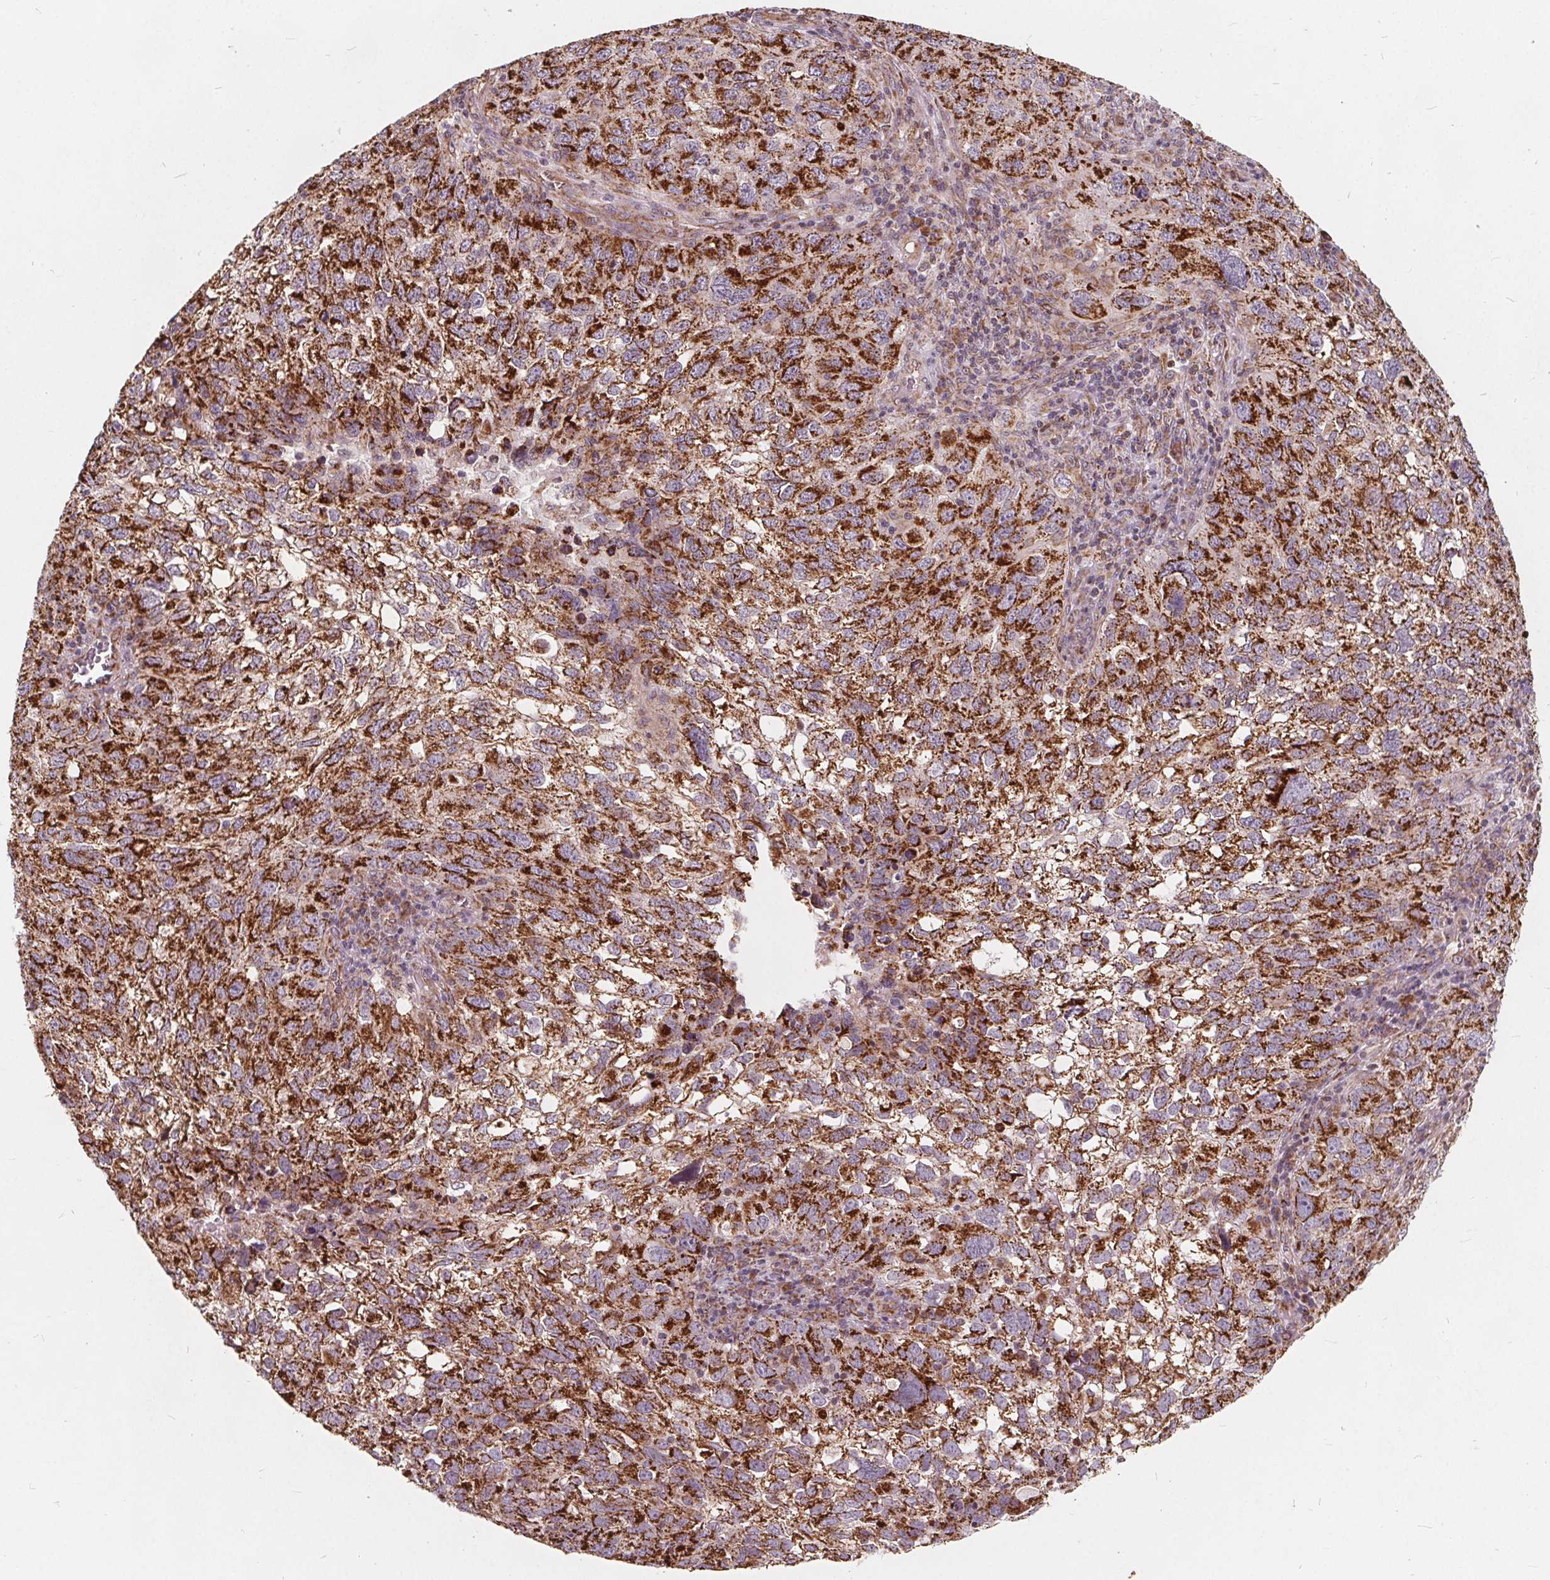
{"staining": {"intensity": "strong", "quantity": ">75%", "location": "cytoplasmic/membranous"}, "tissue": "cervical cancer", "cell_type": "Tumor cells", "image_type": "cancer", "snomed": [{"axis": "morphology", "description": "Squamous cell carcinoma, NOS"}, {"axis": "topography", "description": "Cervix"}], "caption": "This is a histology image of immunohistochemistry staining of cervical cancer, which shows strong positivity in the cytoplasmic/membranous of tumor cells.", "gene": "PLSCR3", "patient": {"sex": "female", "age": 55}}